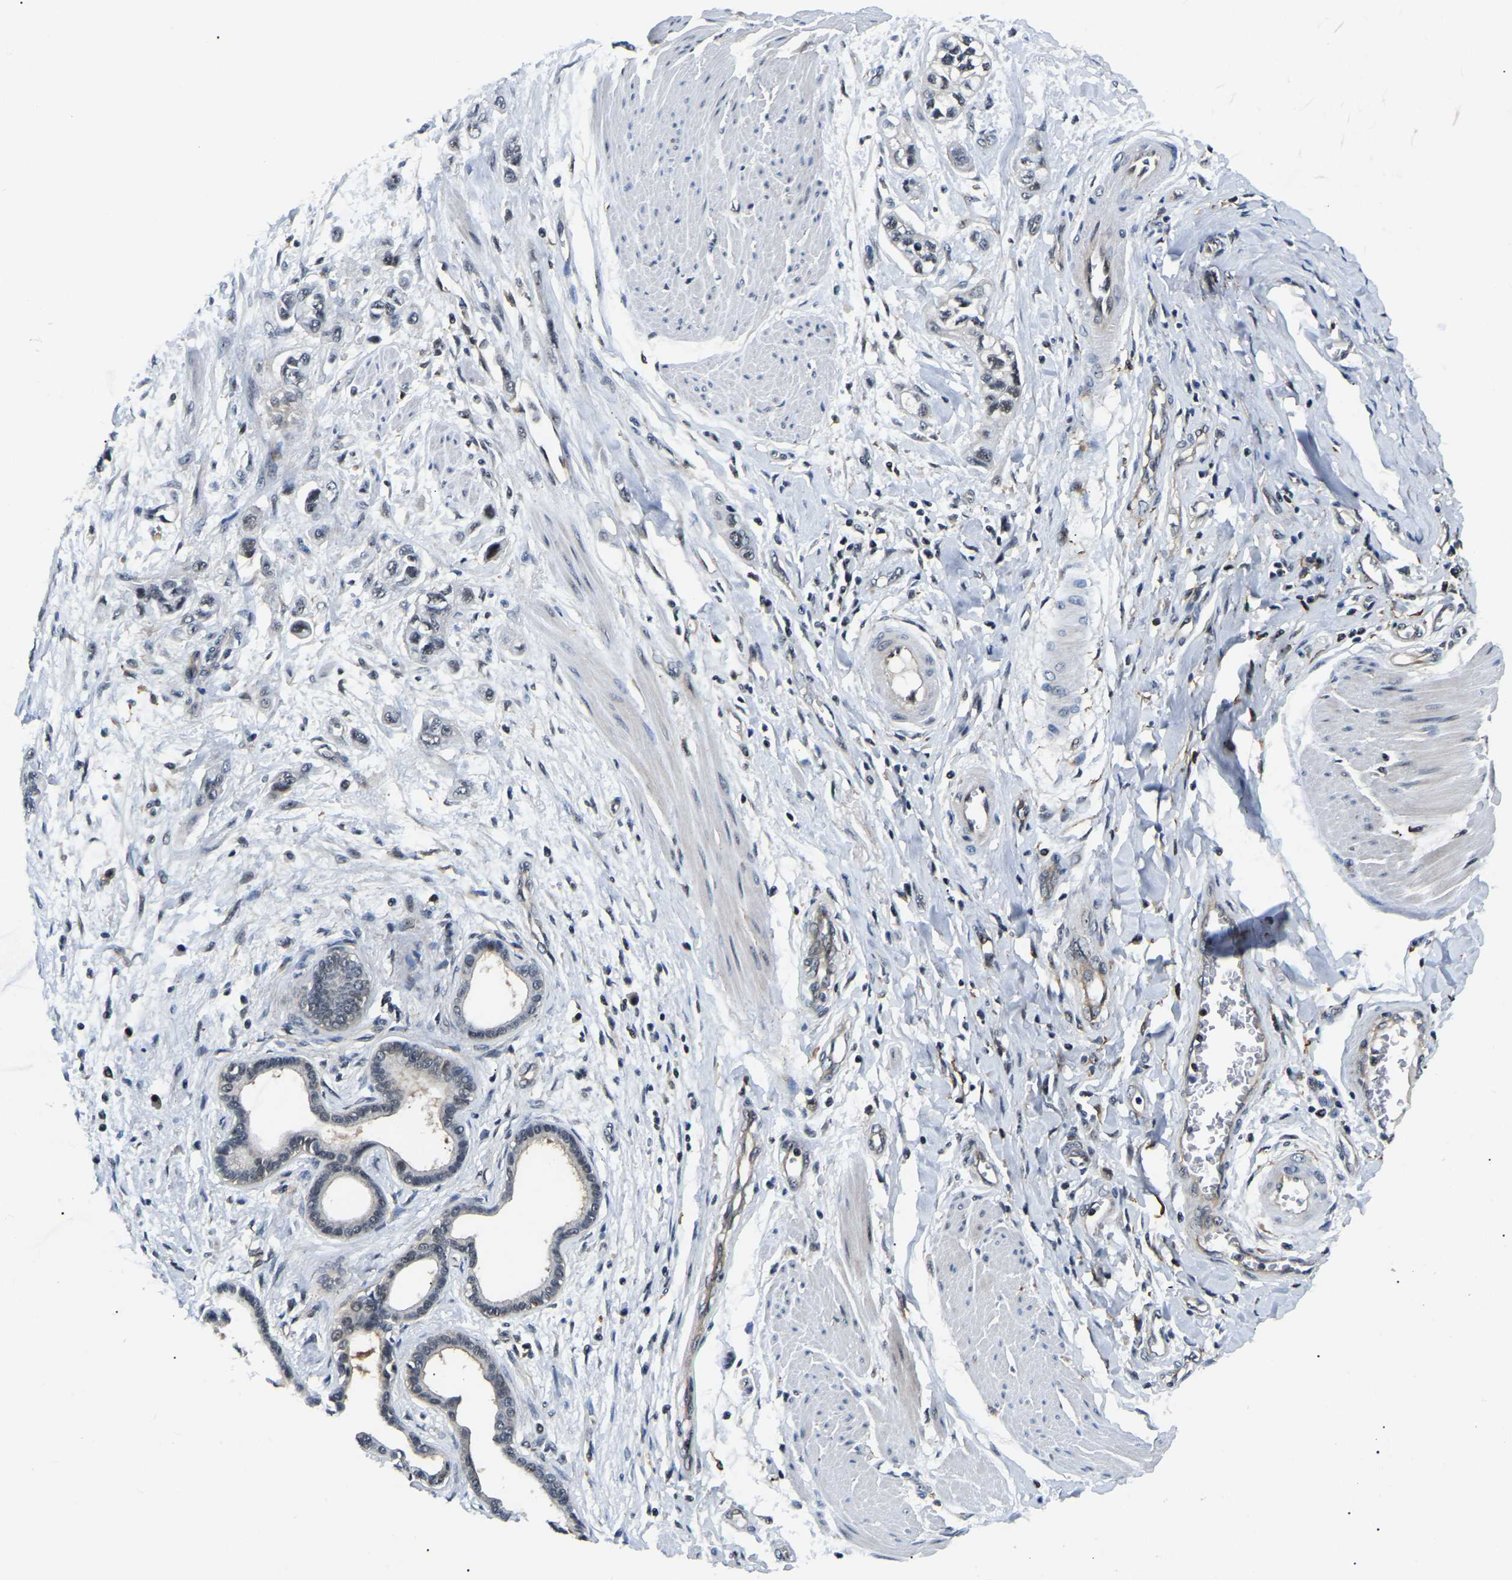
{"staining": {"intensity": "moderate", "quantity": "<25%", "location": "nuclear"}, "tissue": "pancreatic cancer", "cell_type": "Tumor cells", "image_type": "cancer", "snomed": [{"axis": "morphology", "description": "Adenocarcinoma, NOS"}, {"axis": "topography", "description": "Pancreas"}], "caption": "About <25% of tumor cells in pancreatic cancer exhibit moderate nuclear protein staining as visualized by brown immunohistochemical staining.", "gene": "RRP1B", "patient": {"sex": "male", "age": 74}}